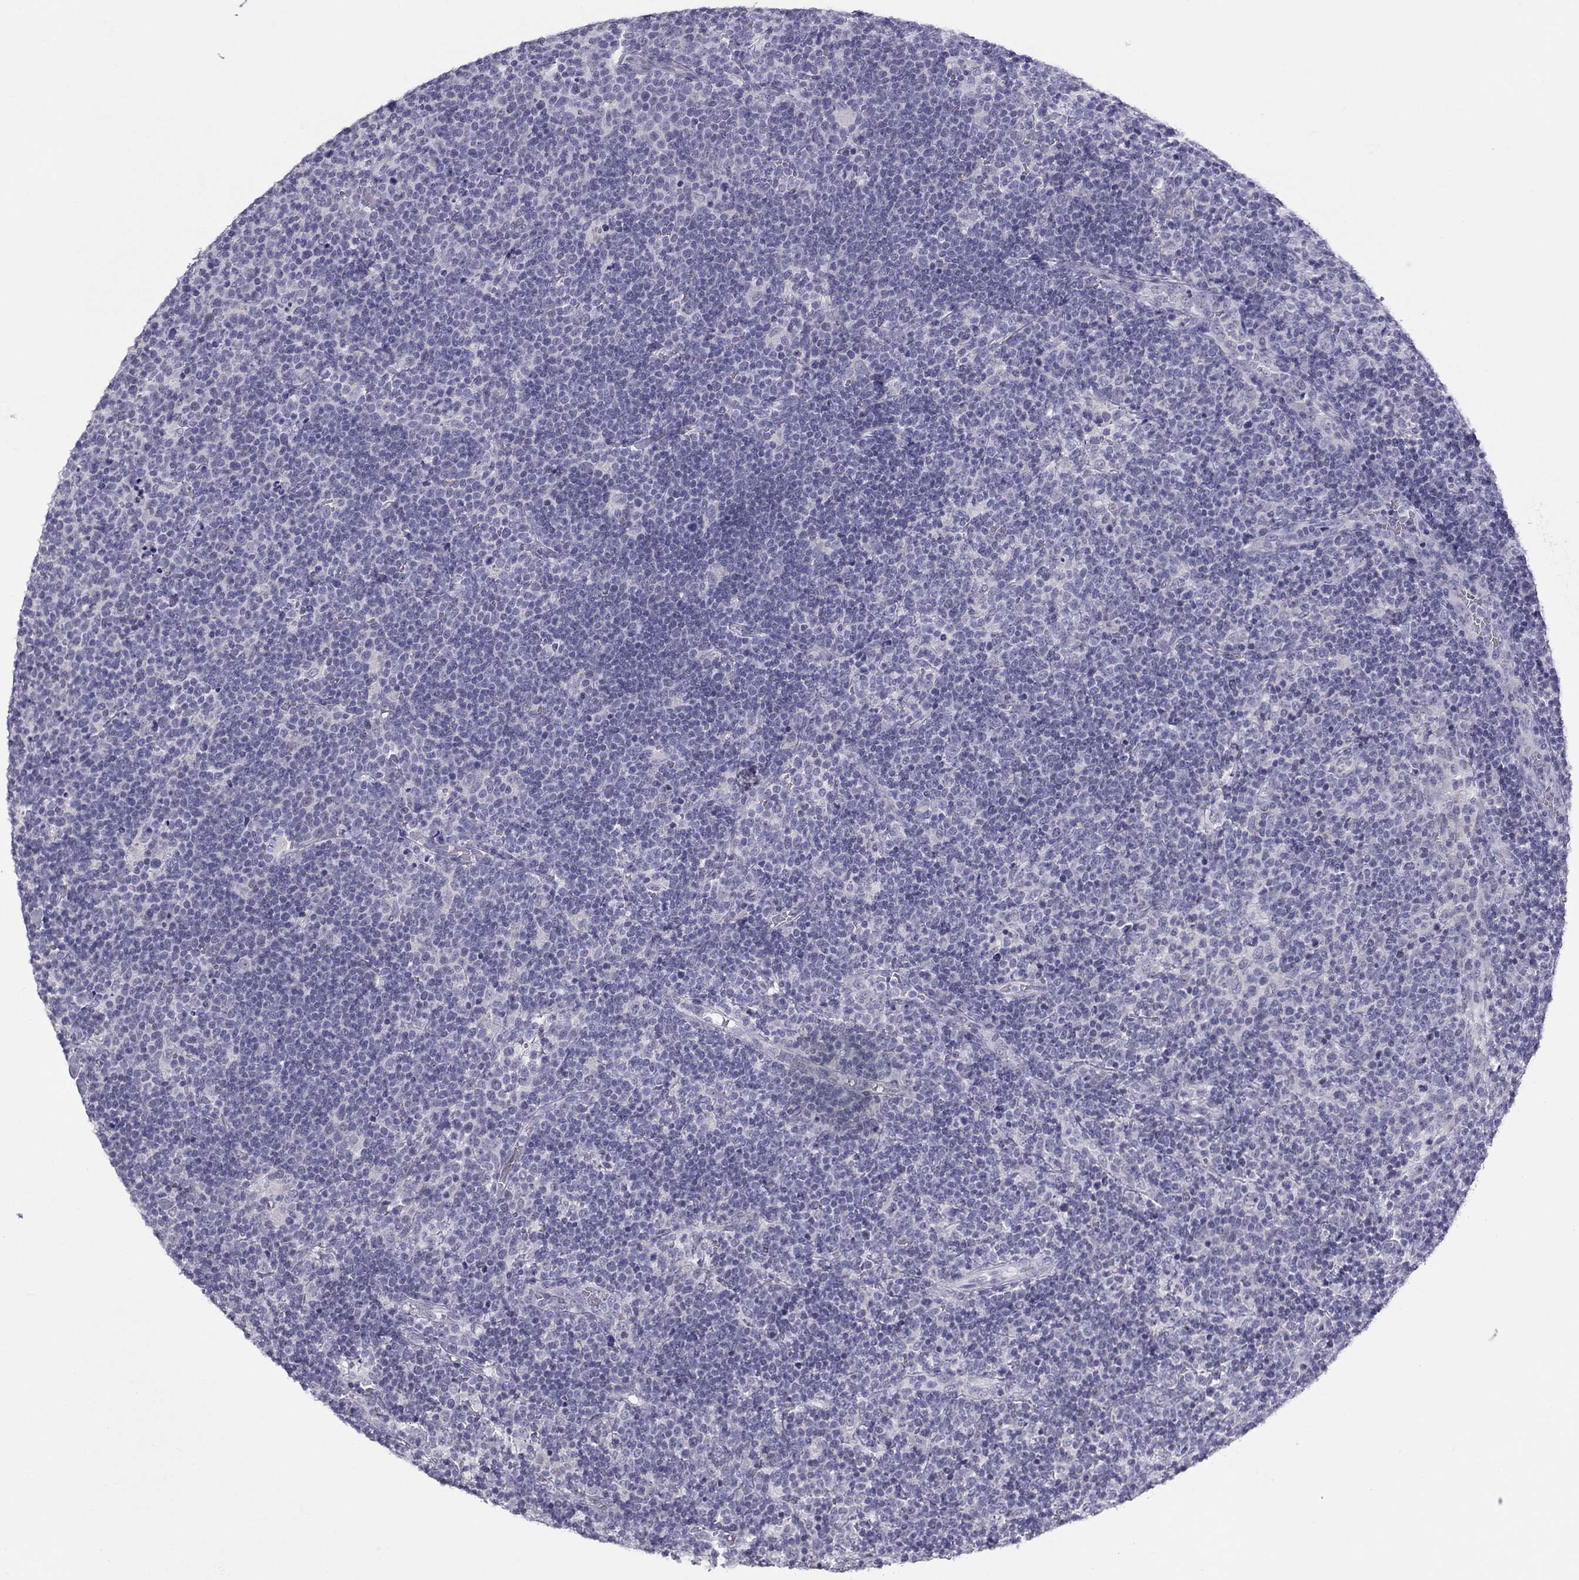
{"staining": {"intensity": "negative", "quantity": "none", "location": "none"}, "tissue": "lymphoma", "cell_type": "Tumor cells", "image_type": "cancer", "snomed": [{"axis": "morphology", "description": "Malignant lymphoma, non-Hodgkin's type, High grade"}, {"axis": "topography", "description": "Lymph node"}], "caption": "IHC image of neoplastic tissue: human lymphoma stained with DAB (3,3'-diaminobenzidine) displays no significant protein expression in tumor cells.", "gene": "TEX14", "patient": {"sex": "male", "age": 61}}